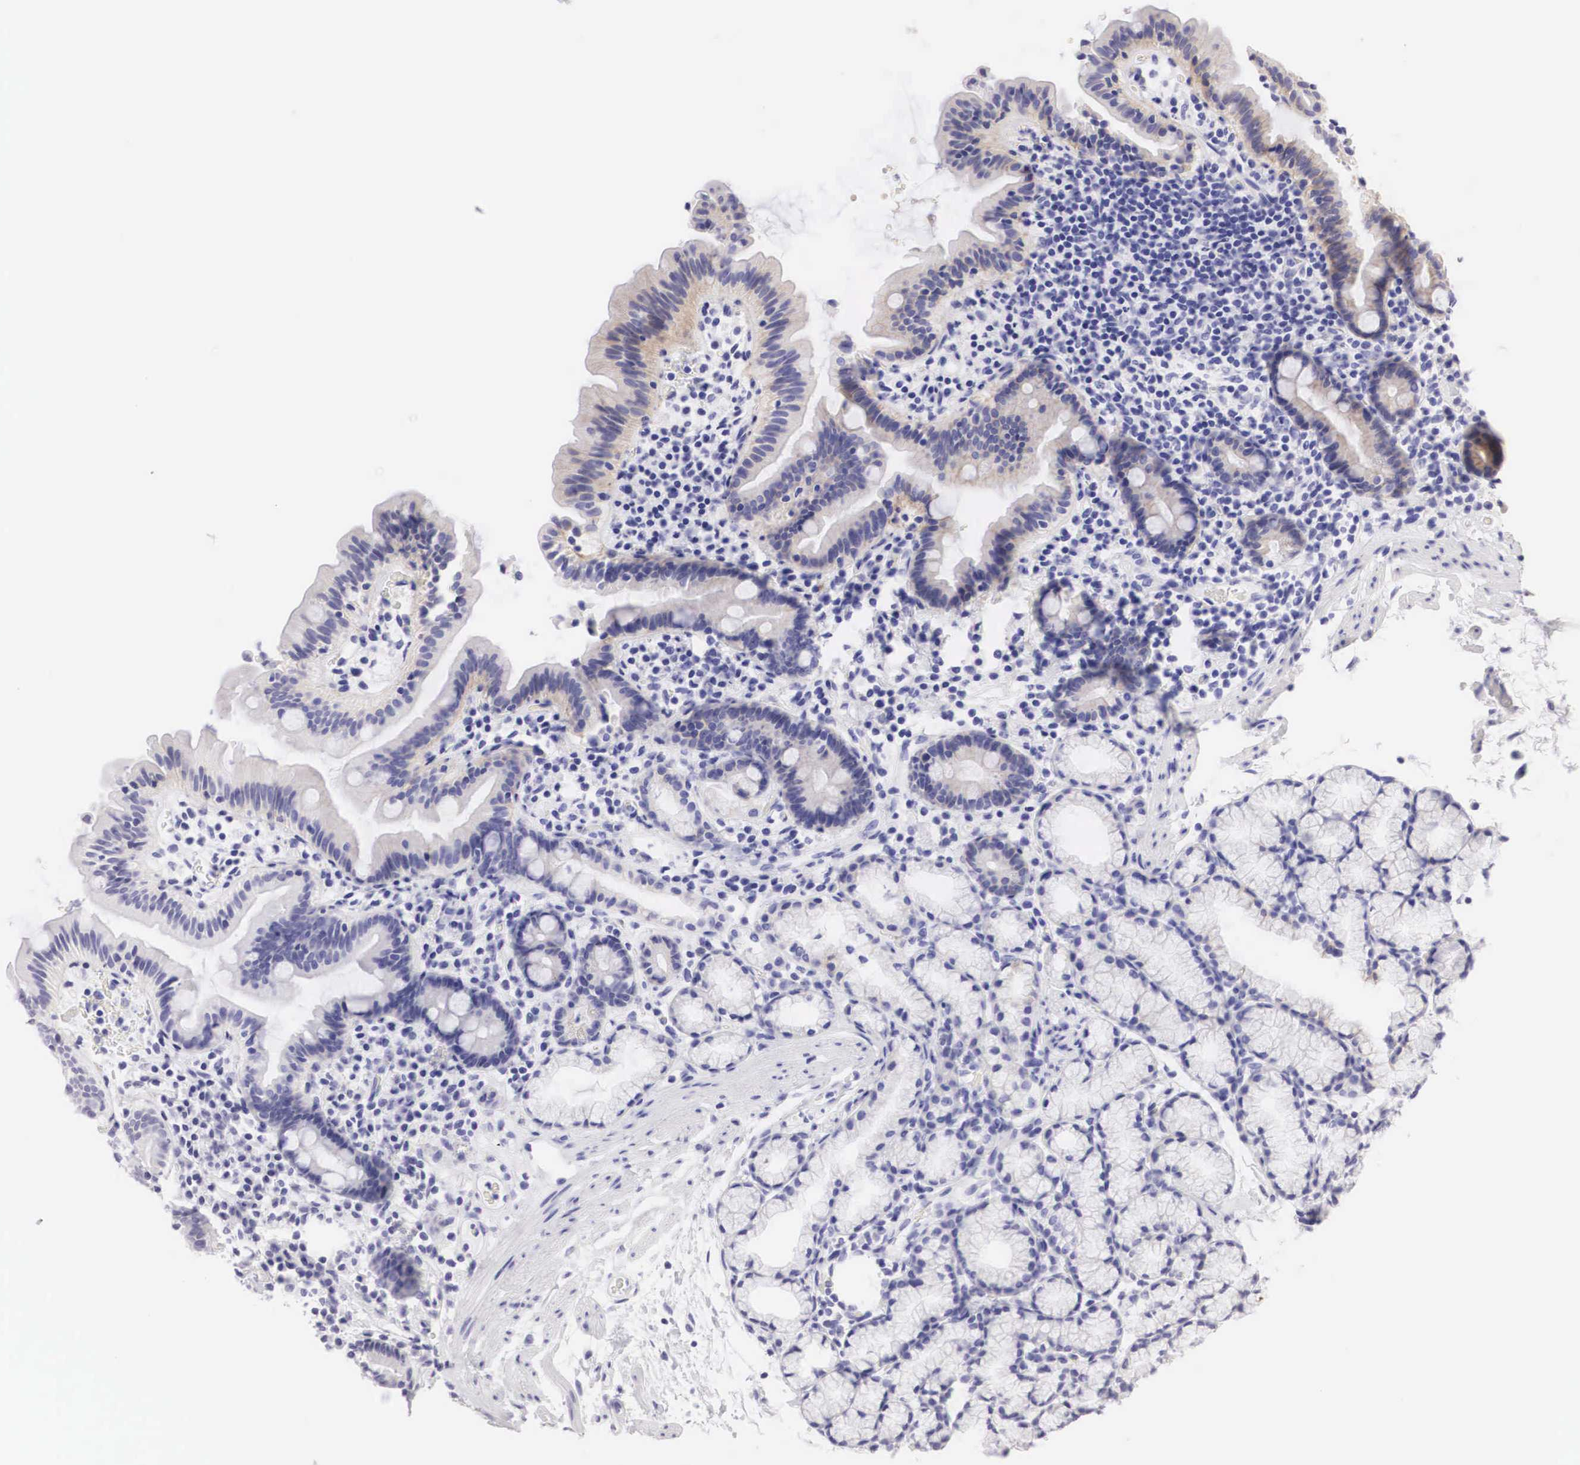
{"staining": {"intensity": "weak", "quantity": "25%-75%", "location": "cytoplasmic/membranous"}, "tissue": "duodenum", "cell_type": "Glandular cells", "image_type": "normal", "snomed": [{"axis": "morphology", "description": "Normal tissue, NOS"}, {"axis": "topography", "description": "Duodenum"}], "caption": "Protein staining displays weak cytoplasmic/membranous staining in about 25%-75% of glandular cells in unremarkable duodenum. (Brightfield microscopy of DAB IHC at high magnification).", "gene": "ERBB2", "patient": {"sex": "female", "age": 48}}